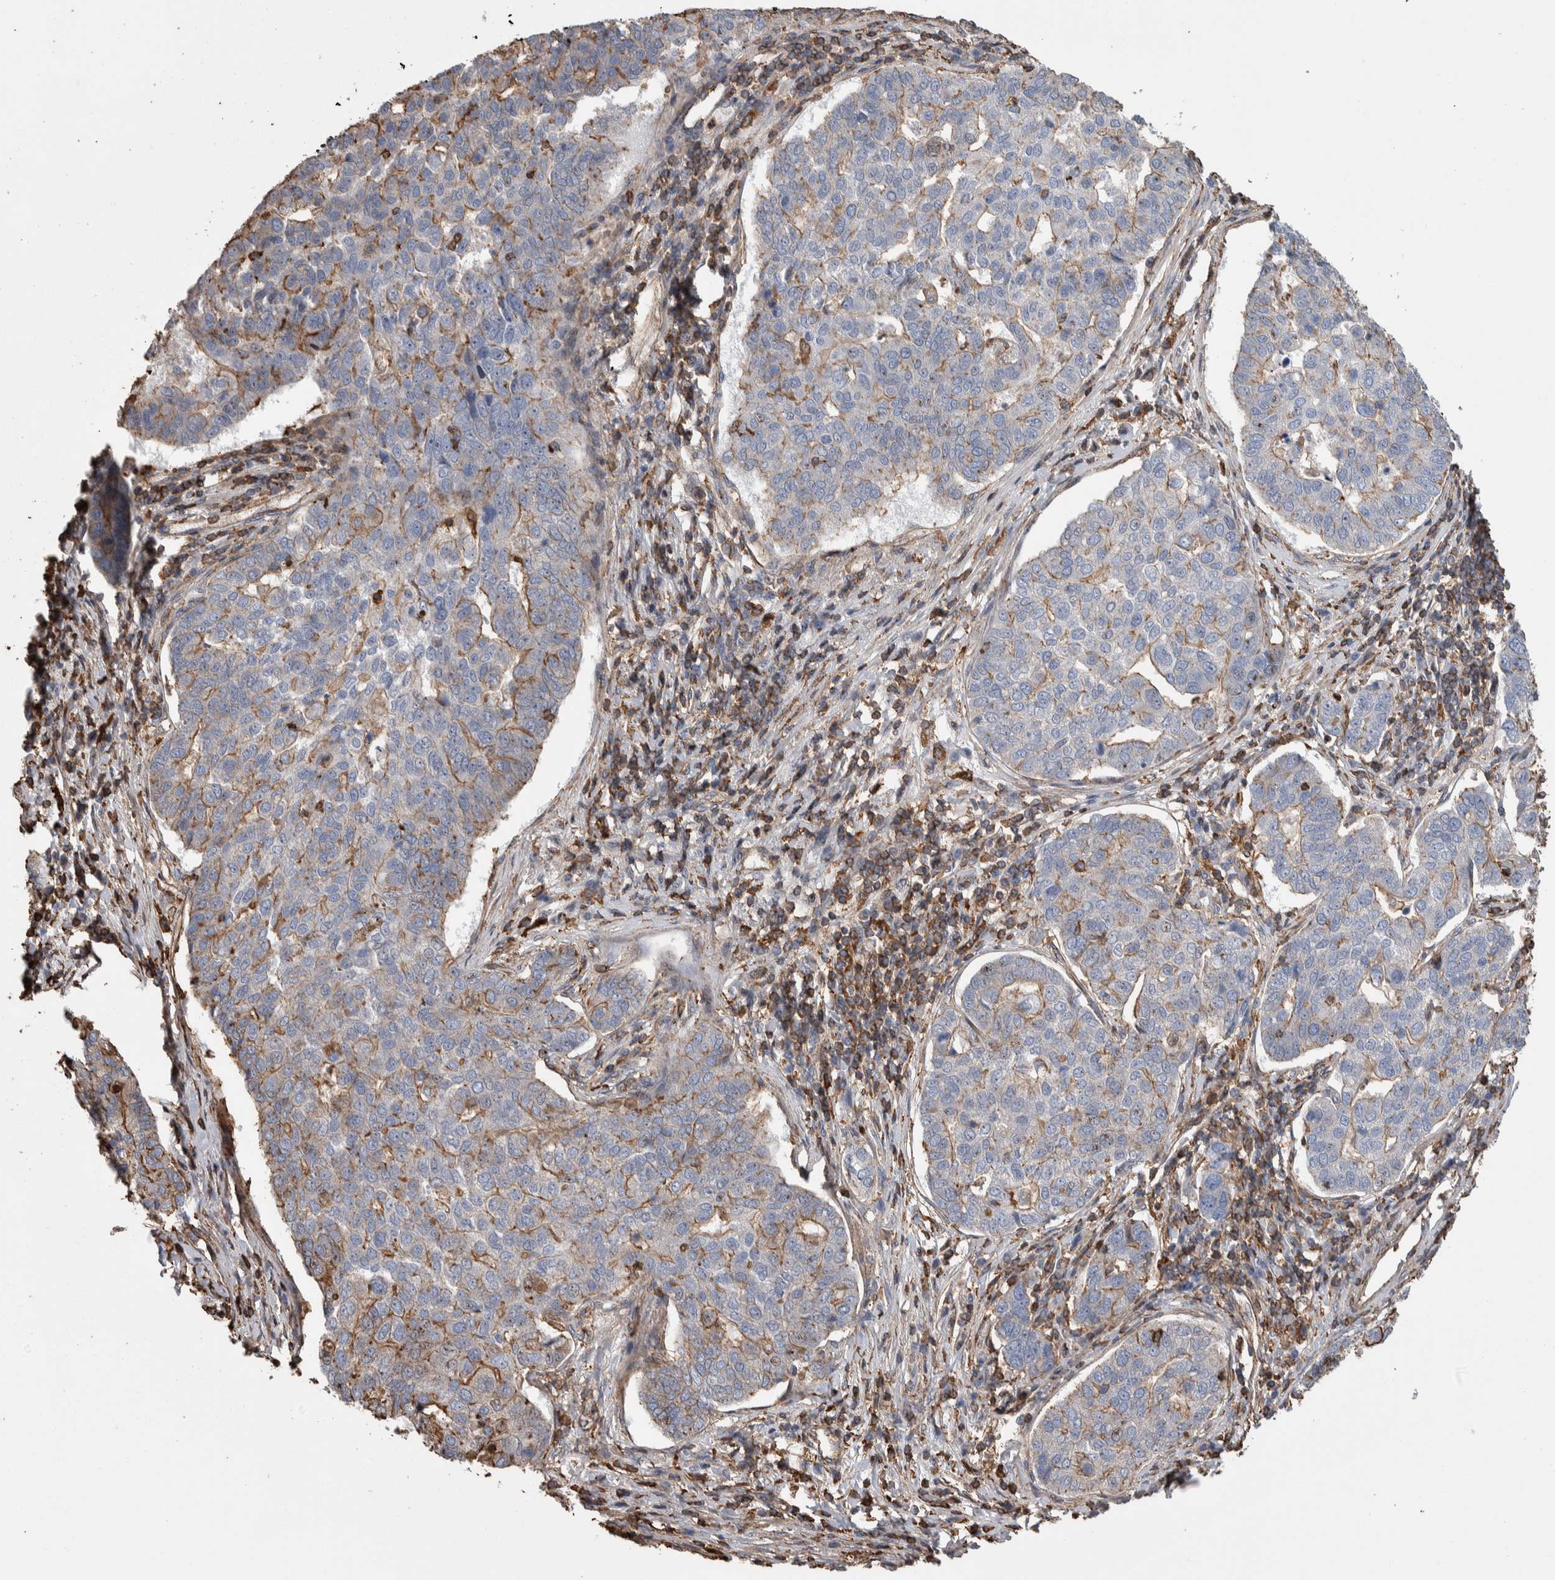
{"staining": {"intensity": "weak", "quantity": "25%-75%", "location": "cytoplasmic/membranous"}, "tissue": "pancreatic cancer", "cell_type": "Tumor cells", "image_type": "cancer", "snomed": [{"axis": "morphology", "description": "Adenocarcinoma, NOS"}, {"axis": "topography", "description": "Pancreas"}], "caption": "About 25%-75% of tumor cells in adenocarcinoma (pancreatic) show weak cytoplasmic/membranous protein positivity as visualized by brown immunohistochemical staining.", "gene": "ENPP2", "patient": {"sex": "female", "age": 61}}